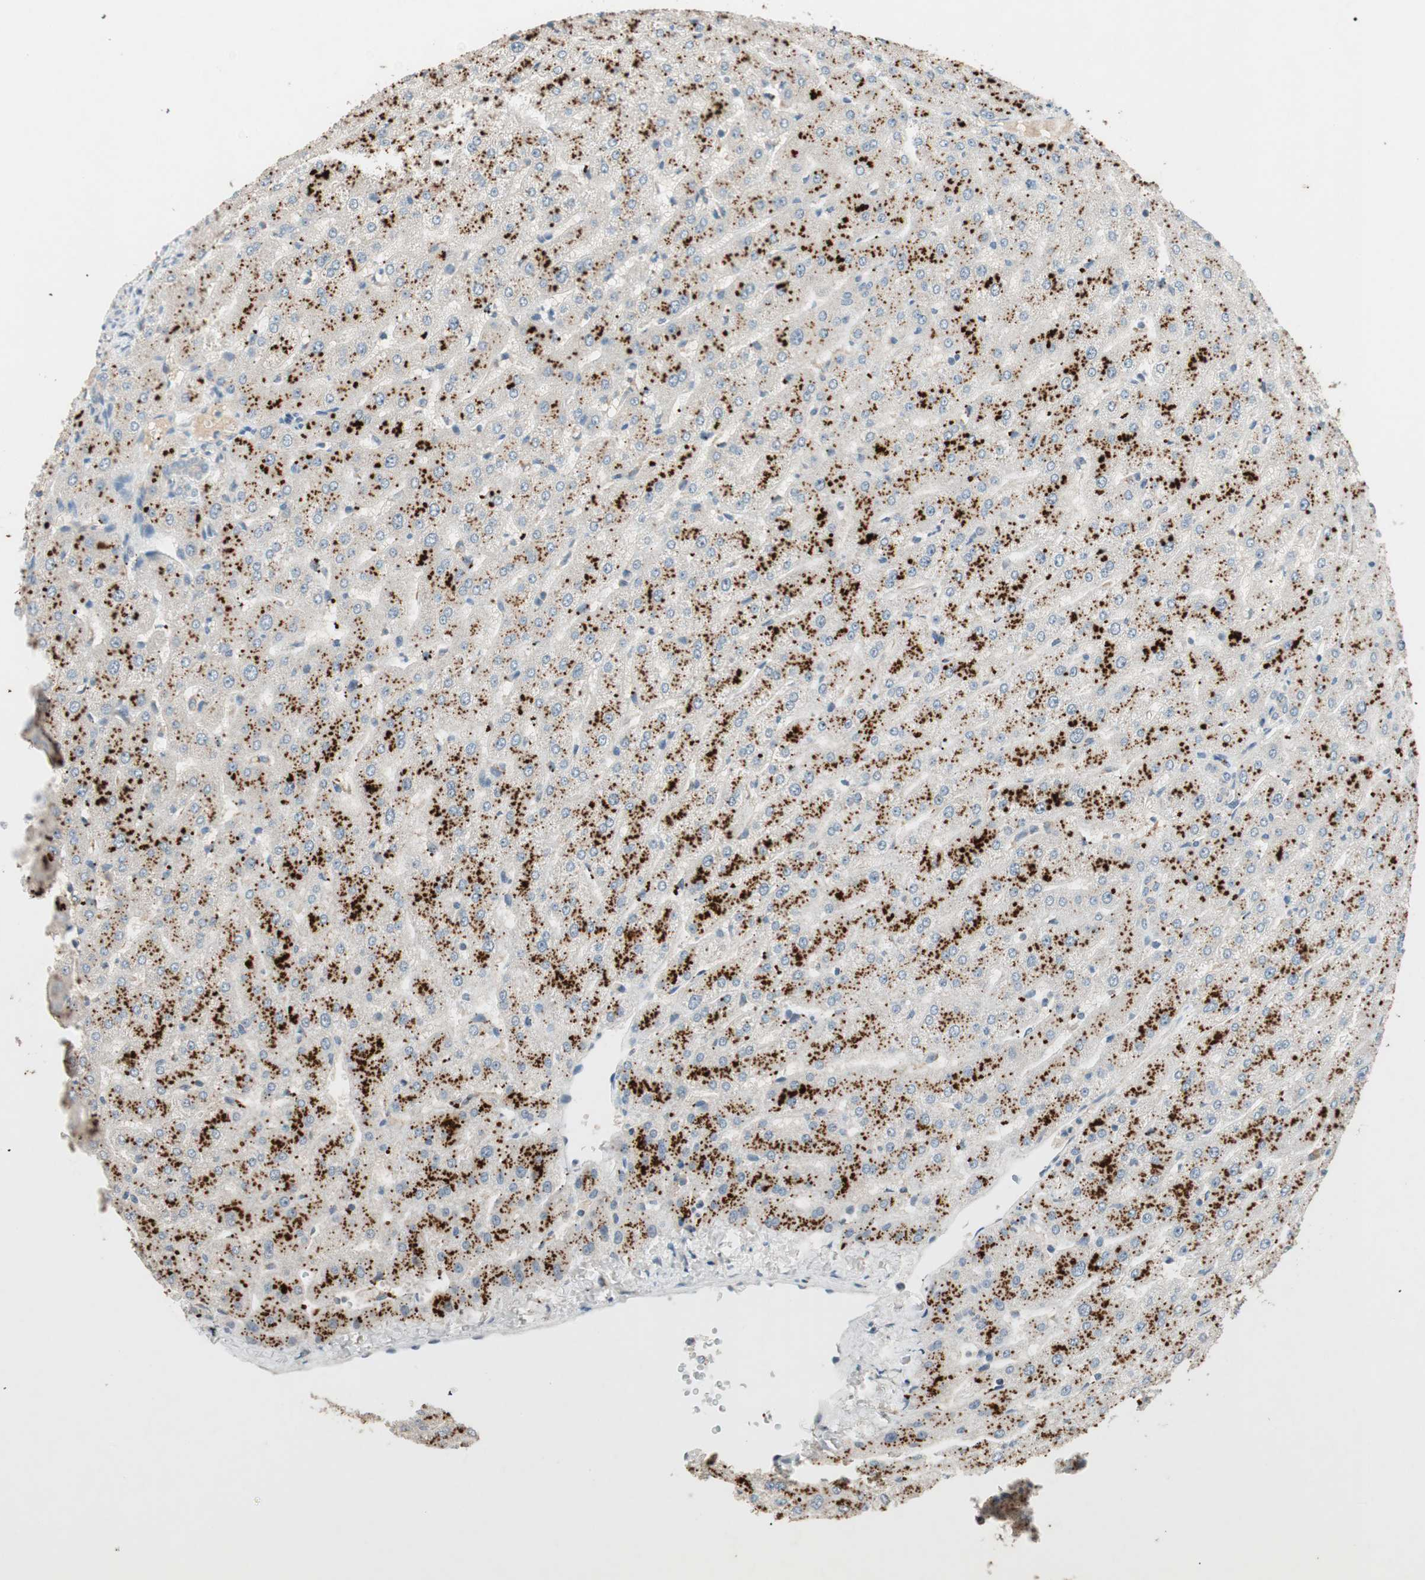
{"staining": {"intensity": "negative", "quantity": "none", "location": "none"}, "tissue": "liver", "cell_type": "Cholangiocytes", "image_type": "normal", "snomed": [{"axis": "morphology", "description": "Normal tissue, NOS"}, {"axis": "morphology", "description": "Fibrosis, NOS"}, {"axis": "topography", "description": "Liver"}], "caption": "A high-resolution histopathology image shows immunohistochemistry (IHC) staining of unremarkable liver, which reveals no significant expression in cholangiocytes. Nuclei are stained in blue.", "gene": "GLB1", "patient": {"sex": "female", "age": 29}}